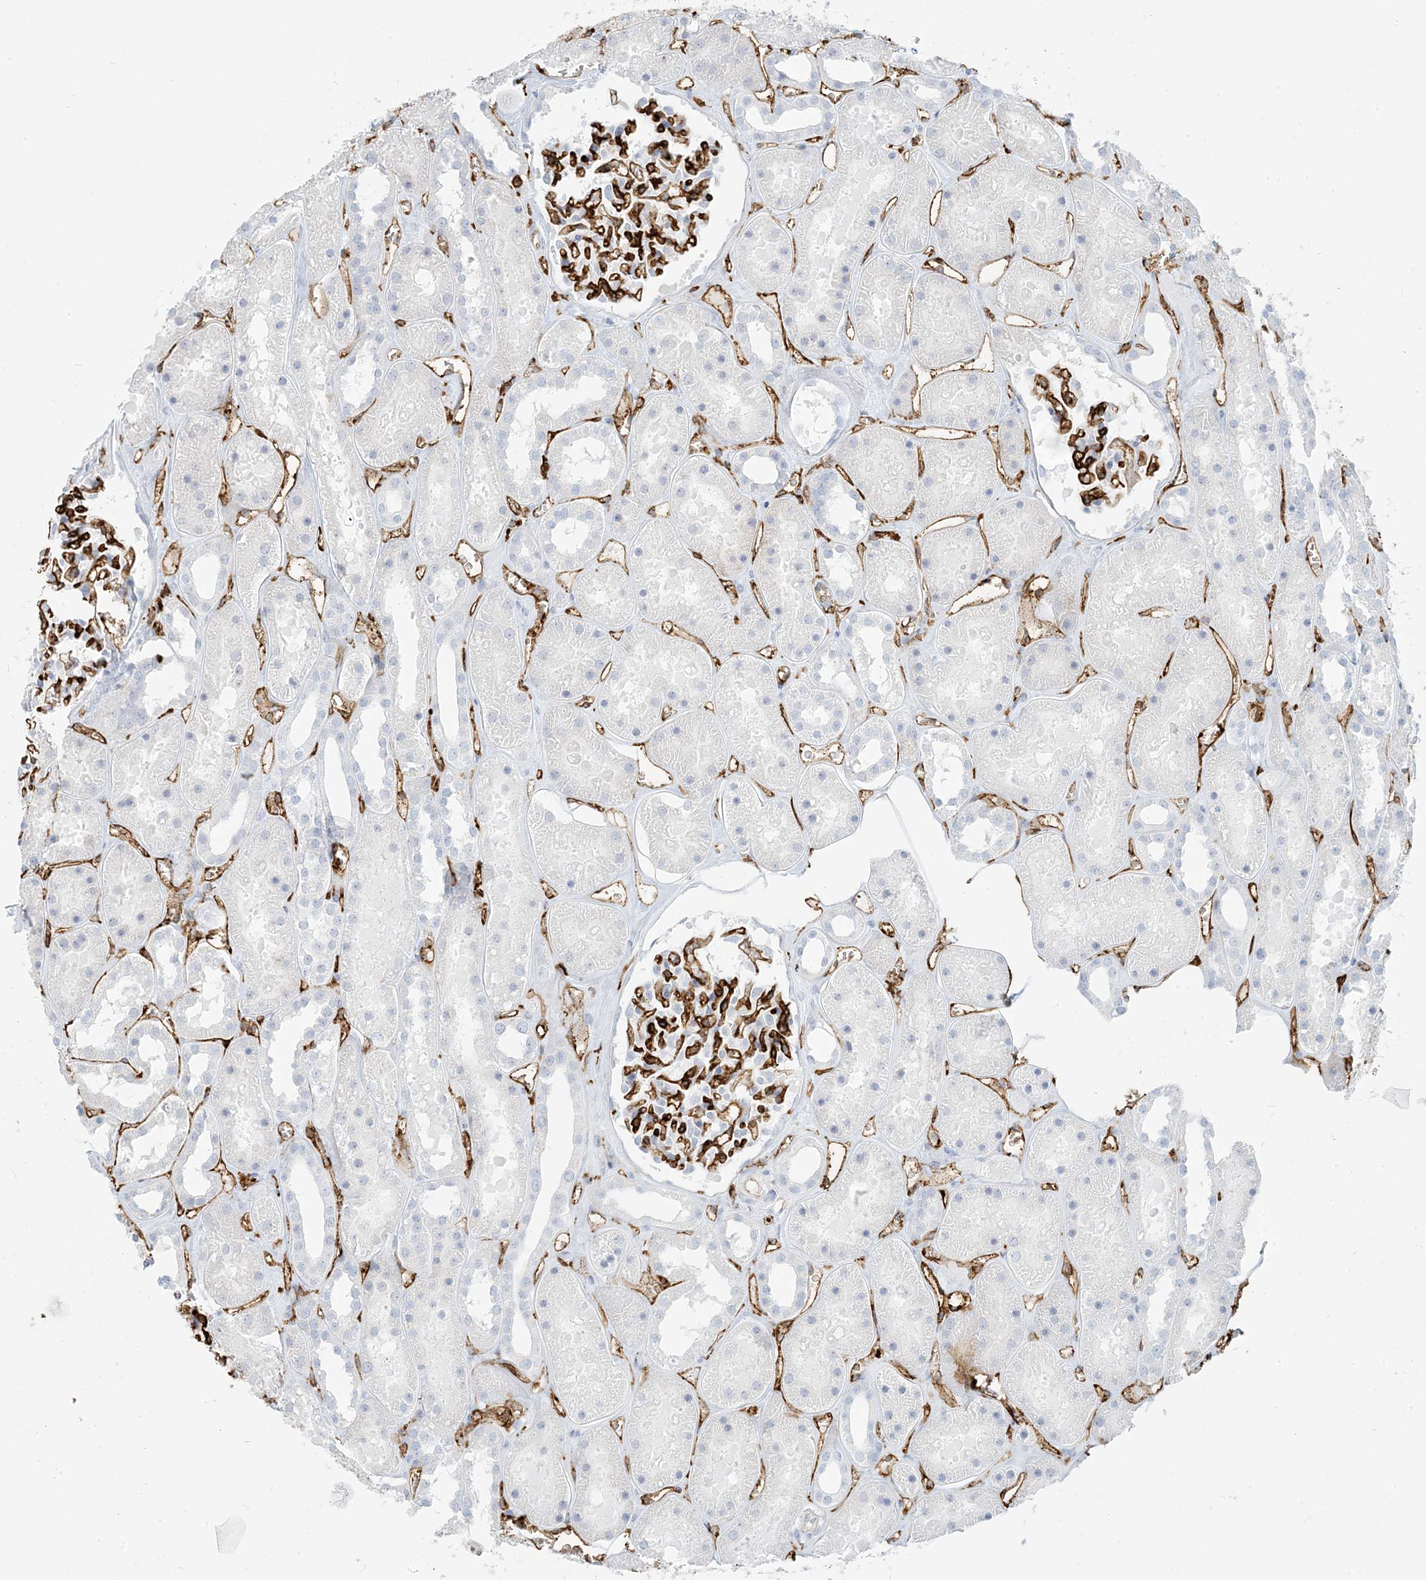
{"staining": {"intensity": "weak", "quantity": "<25%", "location": "cytoplasmic/membranous"}, "tissue": "kidney", "cell_type": "Cells in glomeruli", "image_type": "normal", "snomed": [{"axis": "morphology", "description": "Normal tissue, NOS"}, {"axis": "topography", "description": "Kidney"}], "caption": "Immunohistochemistry (IHC) histopathology image of normal kidney stained for a protein (brown), which demonstrates no staining in cells in glomeruli.", "gene": "HLA", "patient": {"sex": "female", "age": 41}}